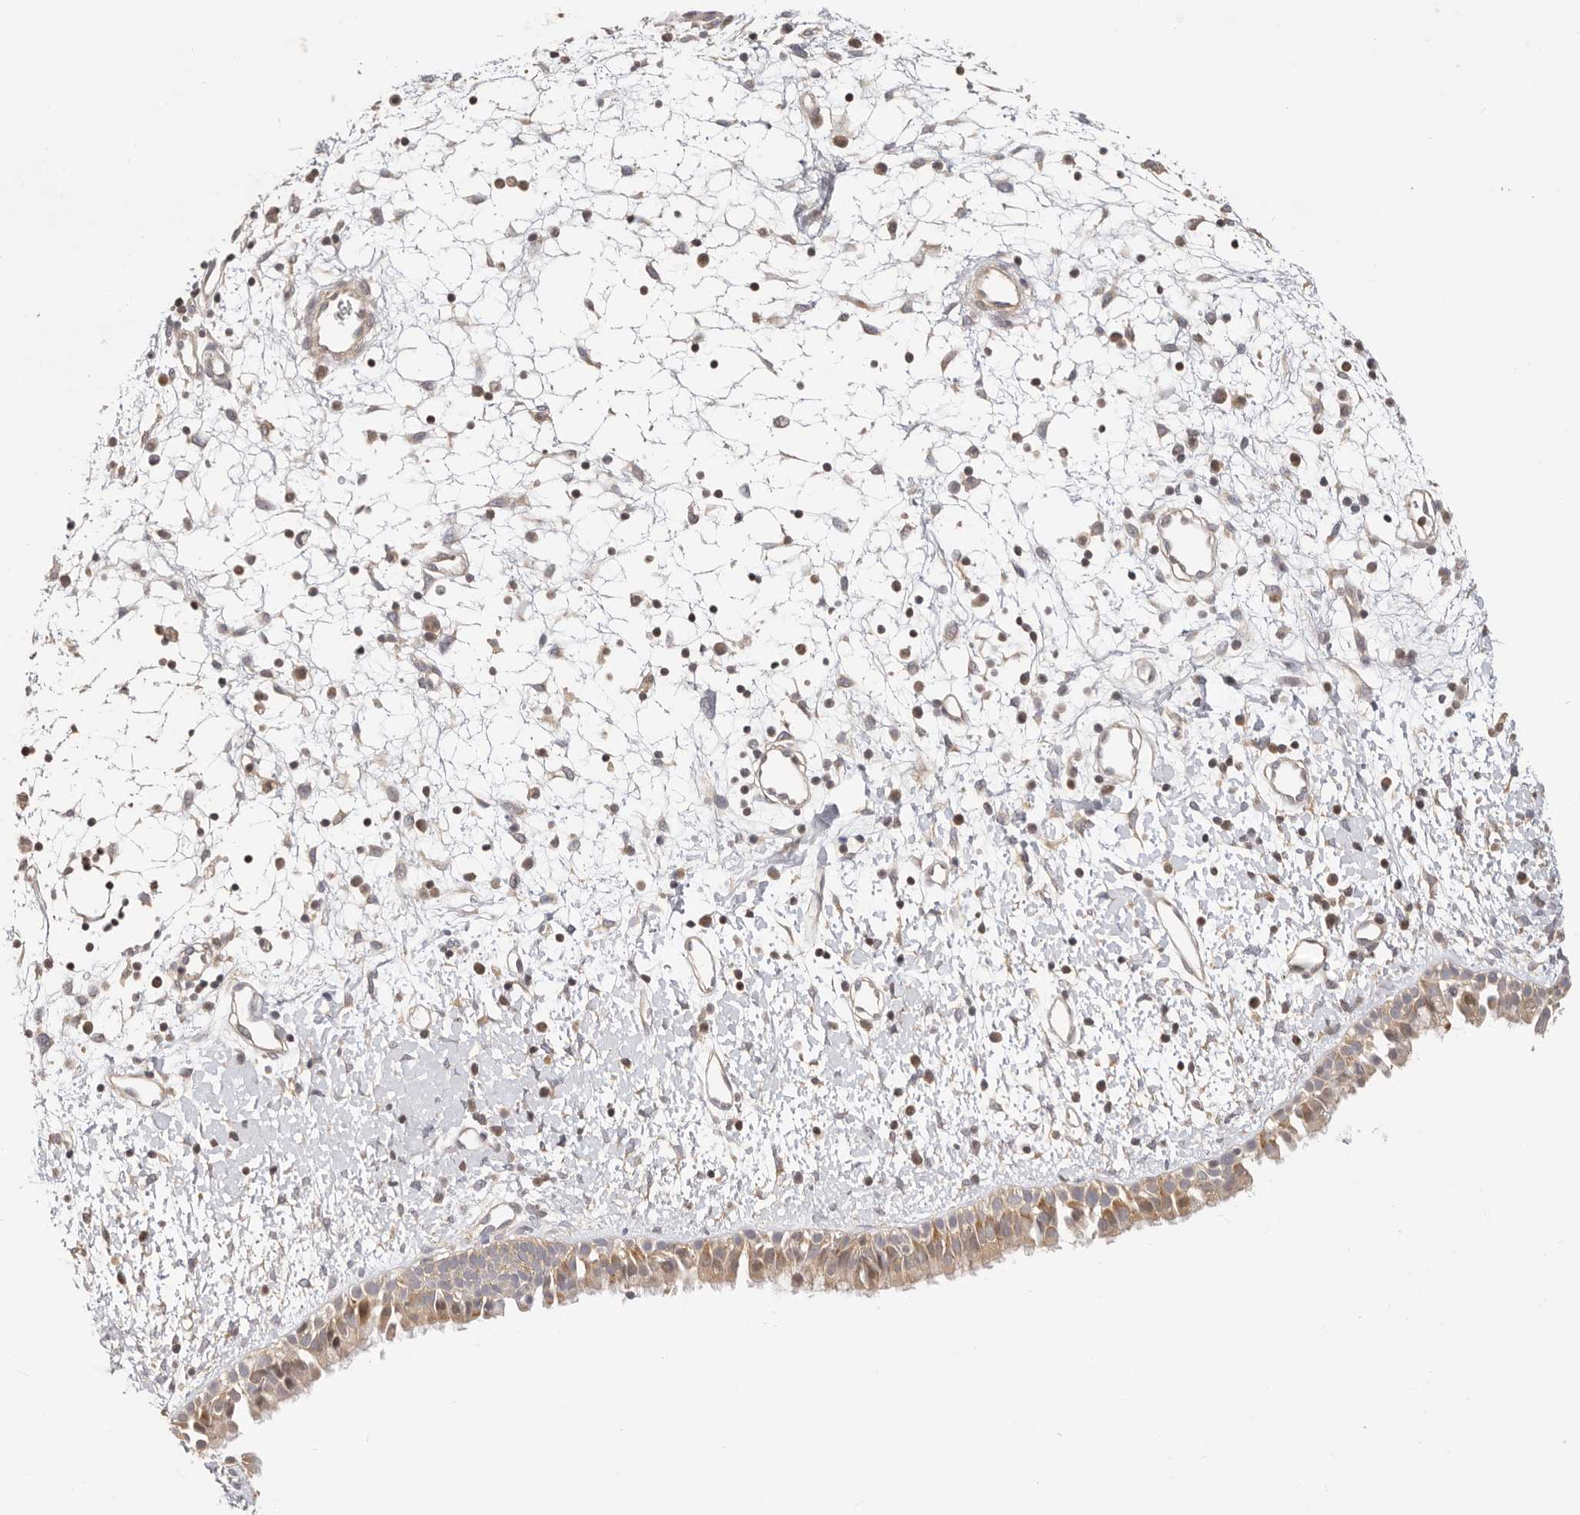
{"staining": {"intensity": "weak", "quantity": ">75%", "location": "cytoplasmic/membranous"}, "tissue": "nasopharynx", "cell_type": "Respiratory epithelial cells", "image_type": "normal", "snomed": [{"axis": "morphology", "description": "Normal tissue, NOS"}, {"axis": "topography", "description": "Nasopharynx"}], "caption": "DAB (3,3'-diaminobenzidine) immunohistochemical staining of unremarkable nasopharynx demonstrates weak cytoplasmic/membranous protein expression in about >75% of respiratory epithelial cells.", "gene": "KCMF1", "patient": {"sex": "male", "age": 22}}